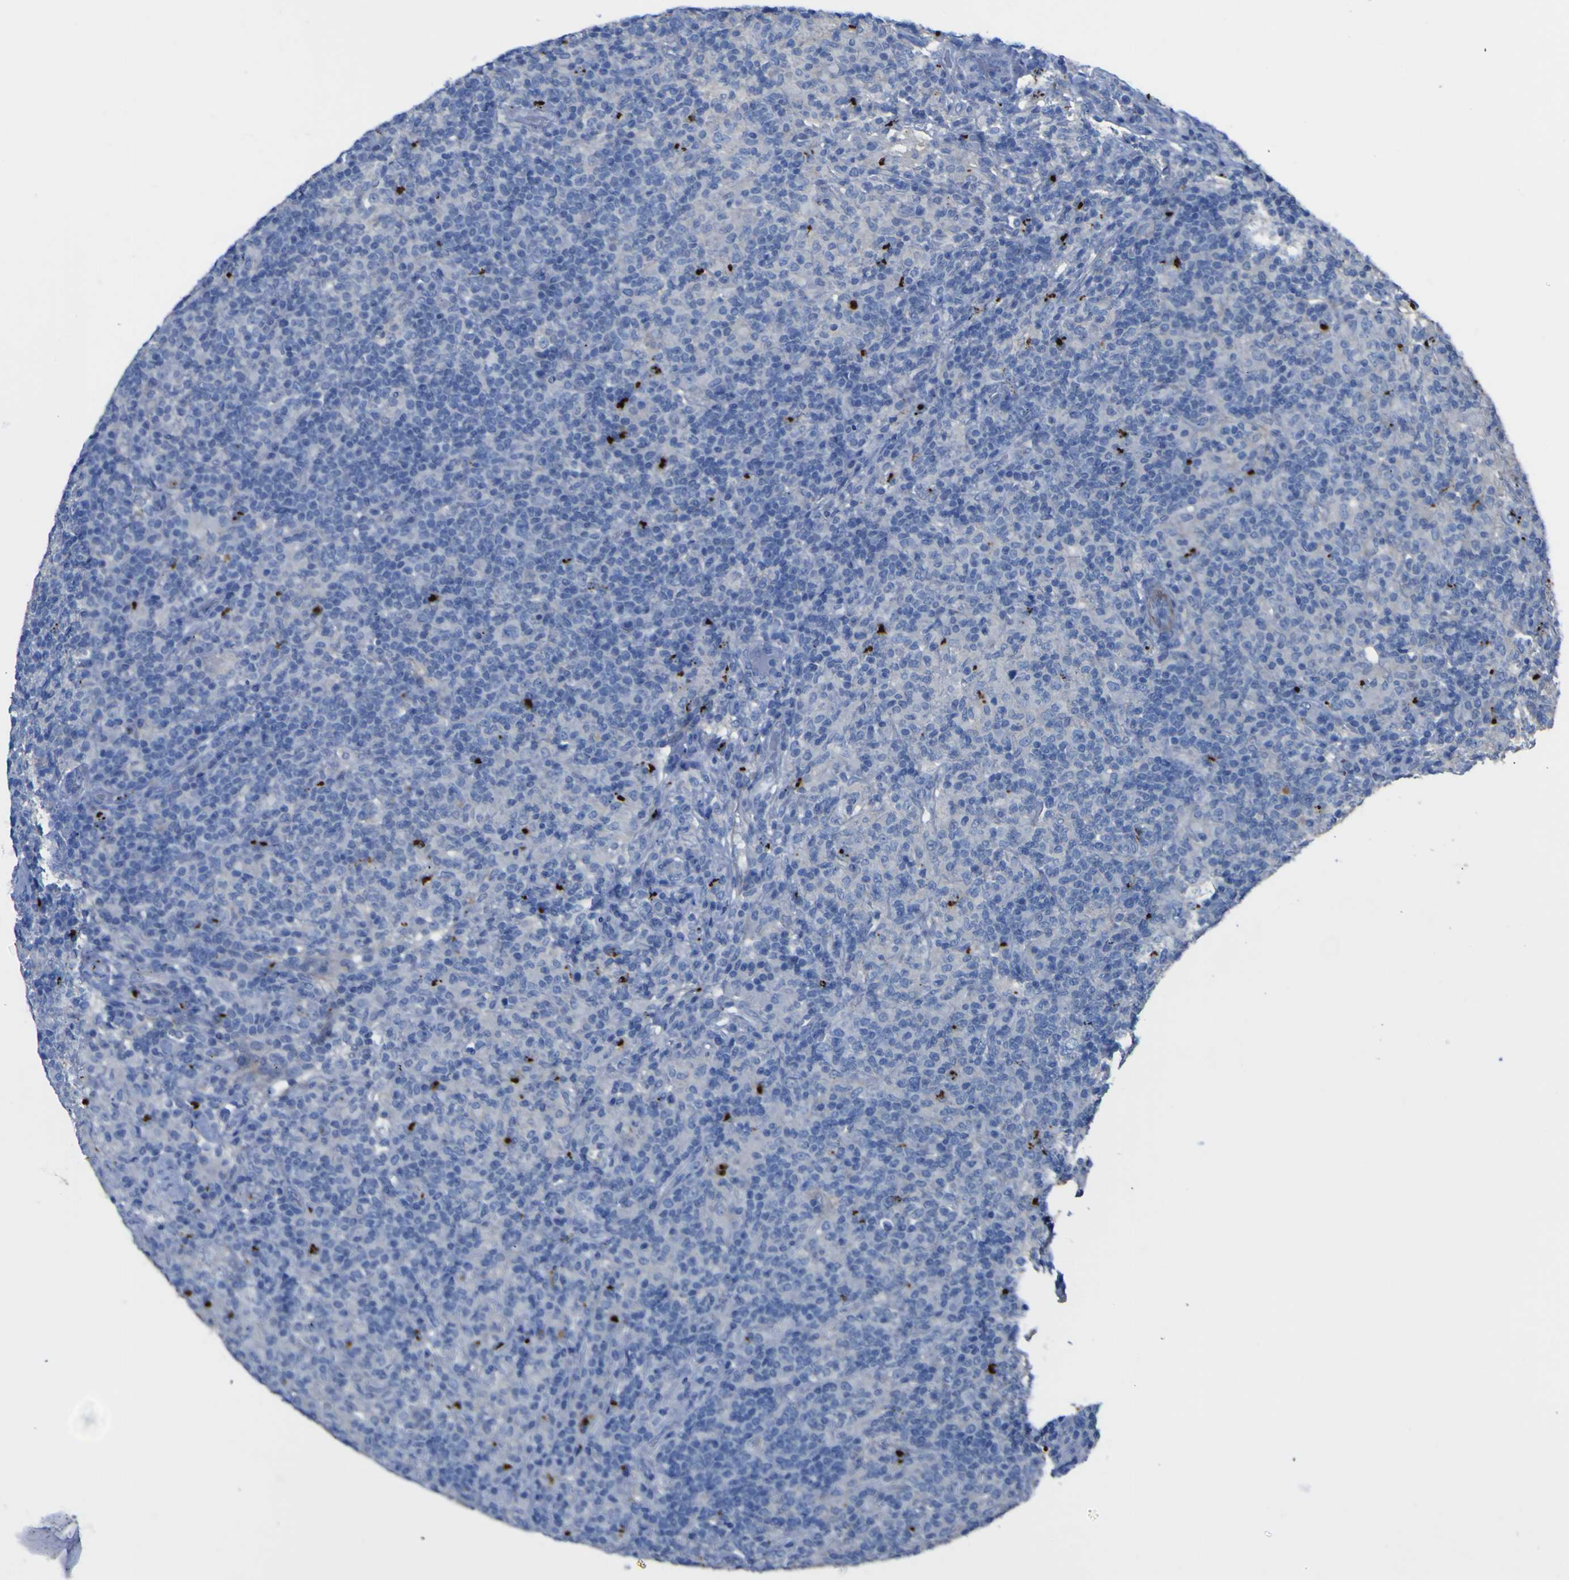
{"staining": {"intensity": "negative", "quantity": "none", "location": "none"}, "tissue": "lymphoma", "cell_type": "Tumor cells", "image_type": "cancer", "snomed": [{"axis": "morphology", "description": "Hodgkin's disease, NOS"}, {"axis": "topography", "description": "Lymph node"}], "caption": "Immunohistochemistry image of Hodgkin's disease stained for a protein (brown), which reveals no staining in tumor cells.", "gene": "AGO4", "patient": {"sex": "male", "age": 70}}